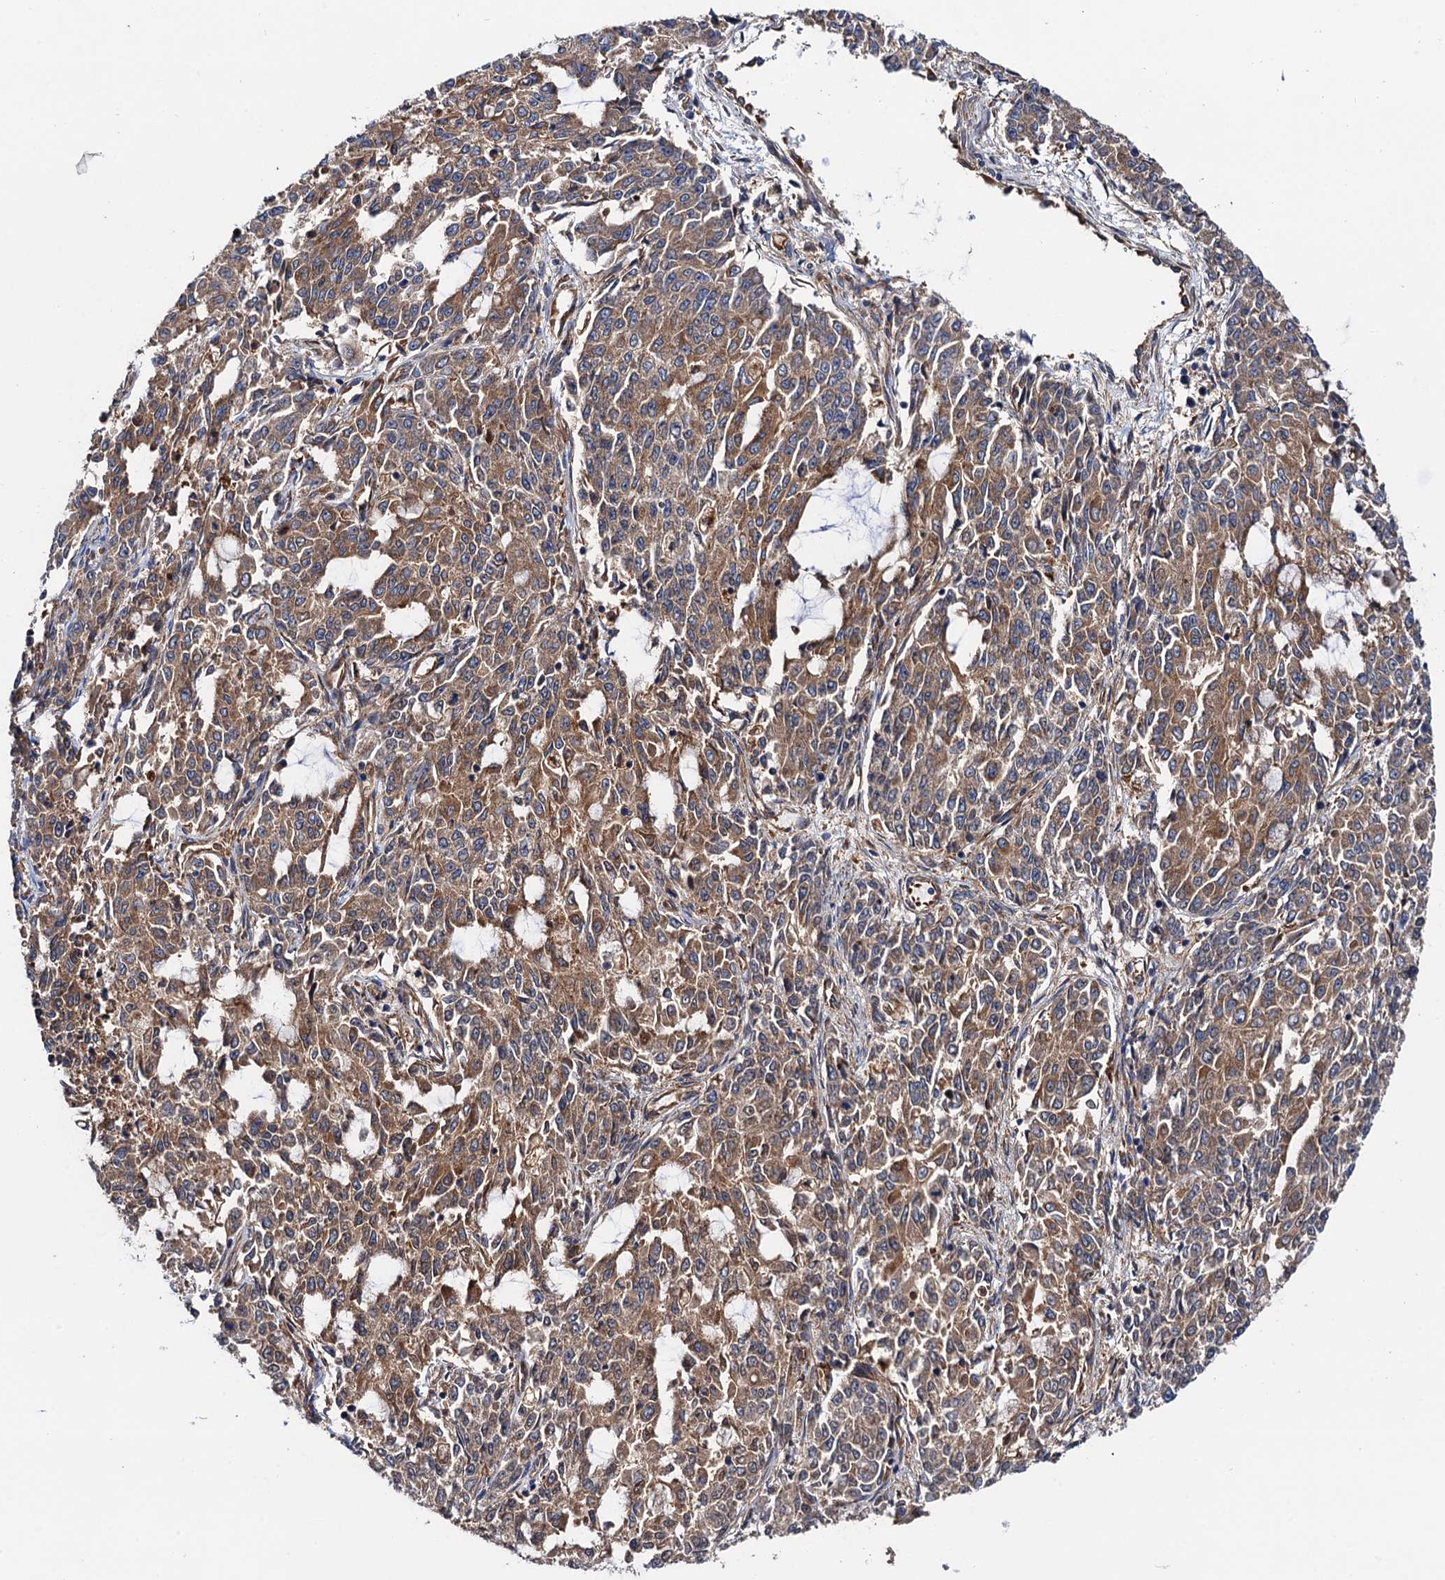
{"staining": {"intensity": "moderate", "quantity": ">75%", "location": "cytoplasmic/membranous"}, "tissue": "endometrial cancer", "cell_type": "Tumor cells", "image_type": "cancer", "snomed": [{"axis": "morphology", "description": "Adenocarcinoma, NOS"}, {"axis": "topography", "description": "Endometrium"}], "caption": "A medium amount of moderate cytoplasmic/membranous staining is present in about >75% of tumor cells in endometrial cancer (adenocarcinoma) tissue. (Brightfield microscopy of DAB IHC at high magnification).", "gene": "MRPL48", "patient": {"sex": "female", "age": 50}}